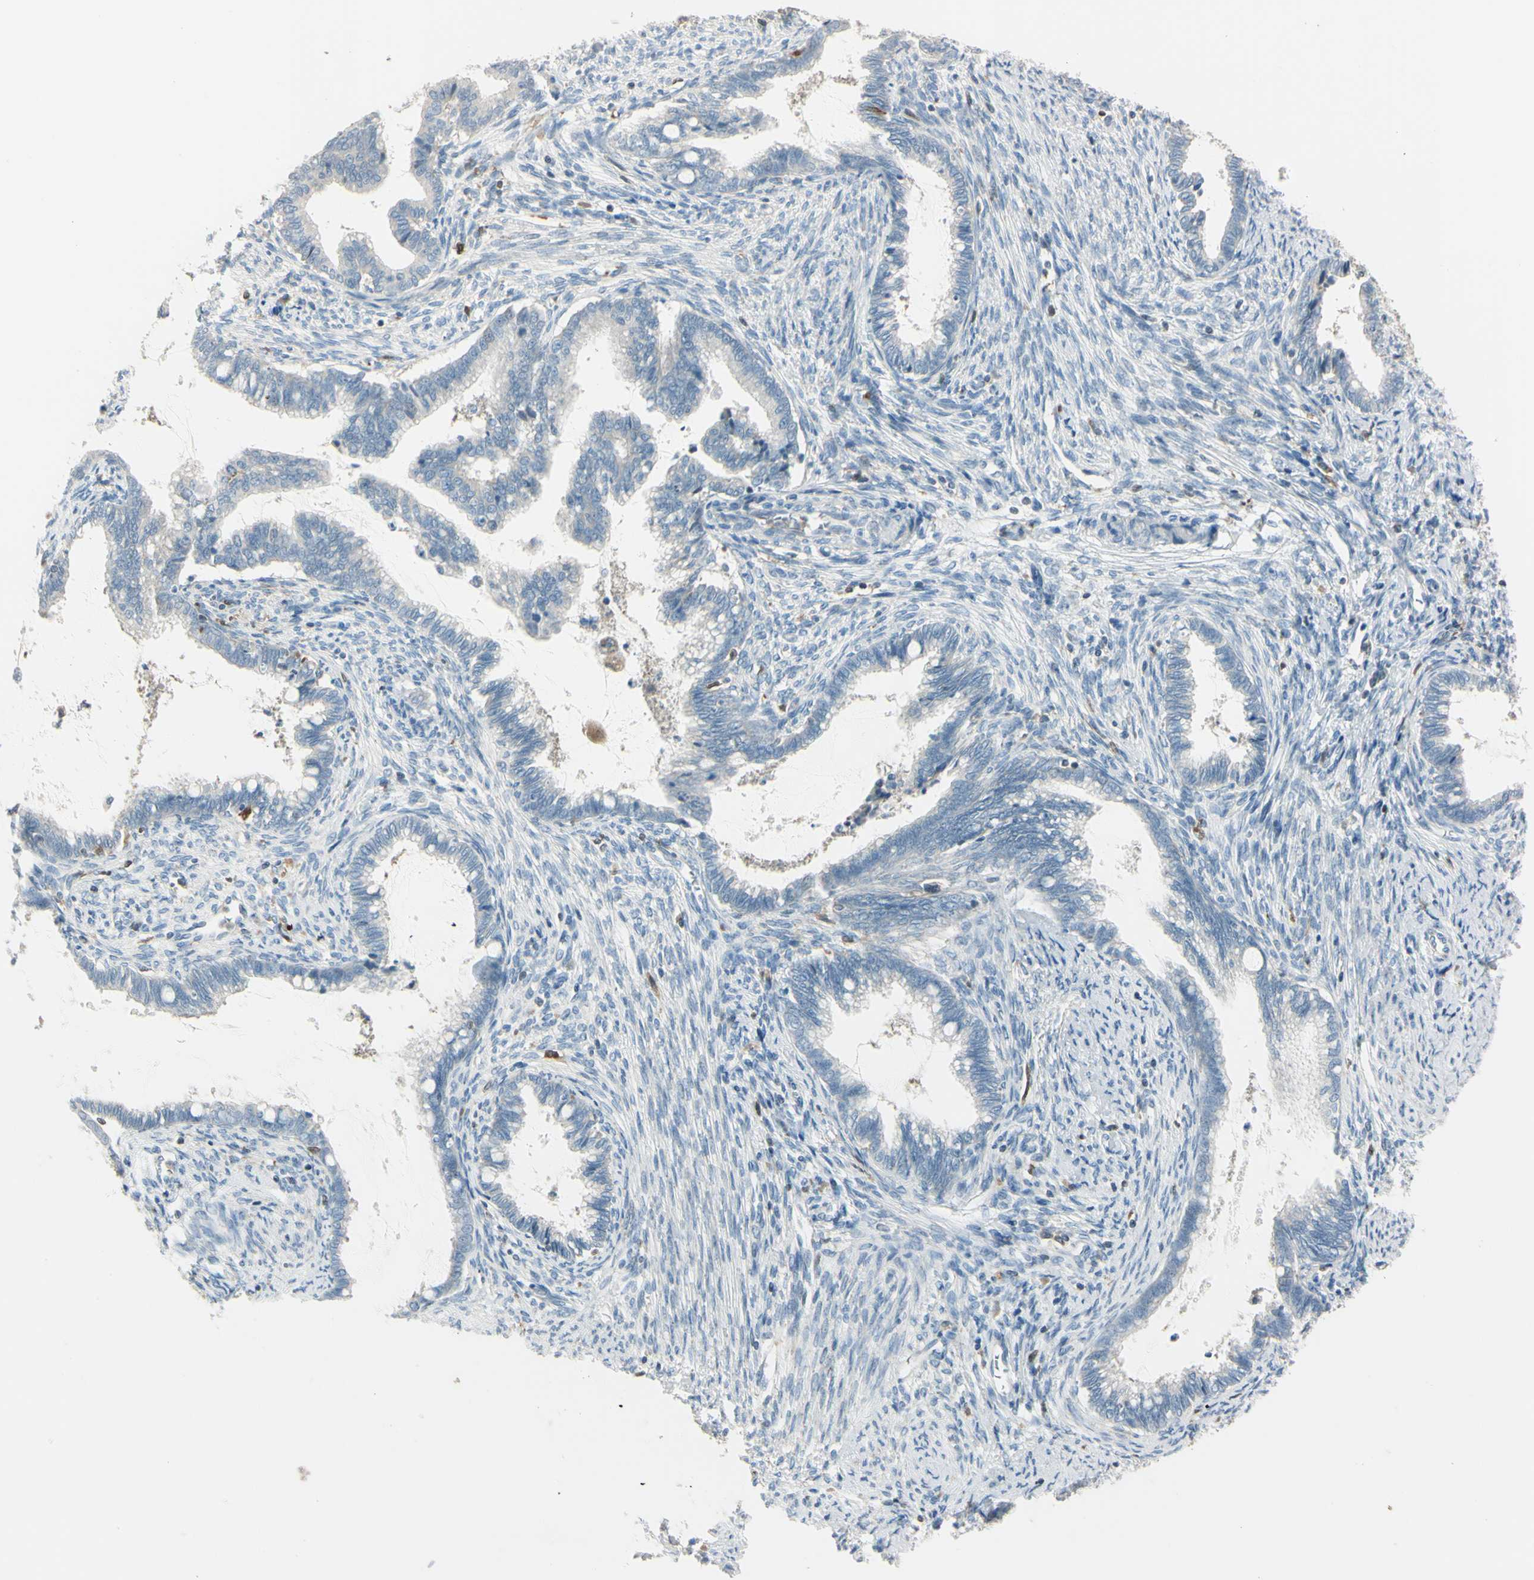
{"staining": {"intensity": "weak", "quantity": "<25%", "location": "cytoplasmic/membranous"}, "tissue": "cervical cancer", "cell_type": "Tumor cells", "image_type": "cancer", "snomed": [{"axis": "morphology", "description": "Adenocarcinoma, NOS"}, {"axis": "topography", "description": "Cervix"}], "caption": "The micrograph demonstrates no significant expression in tumor cells of cervical cancer (adenocarcinoma). The staining is performed using DAB brown chromogen with nuclei counter-stained in using hematoxylin.", "gene": "CYRIB", "patient": {"sex": "female", "age": 44}}